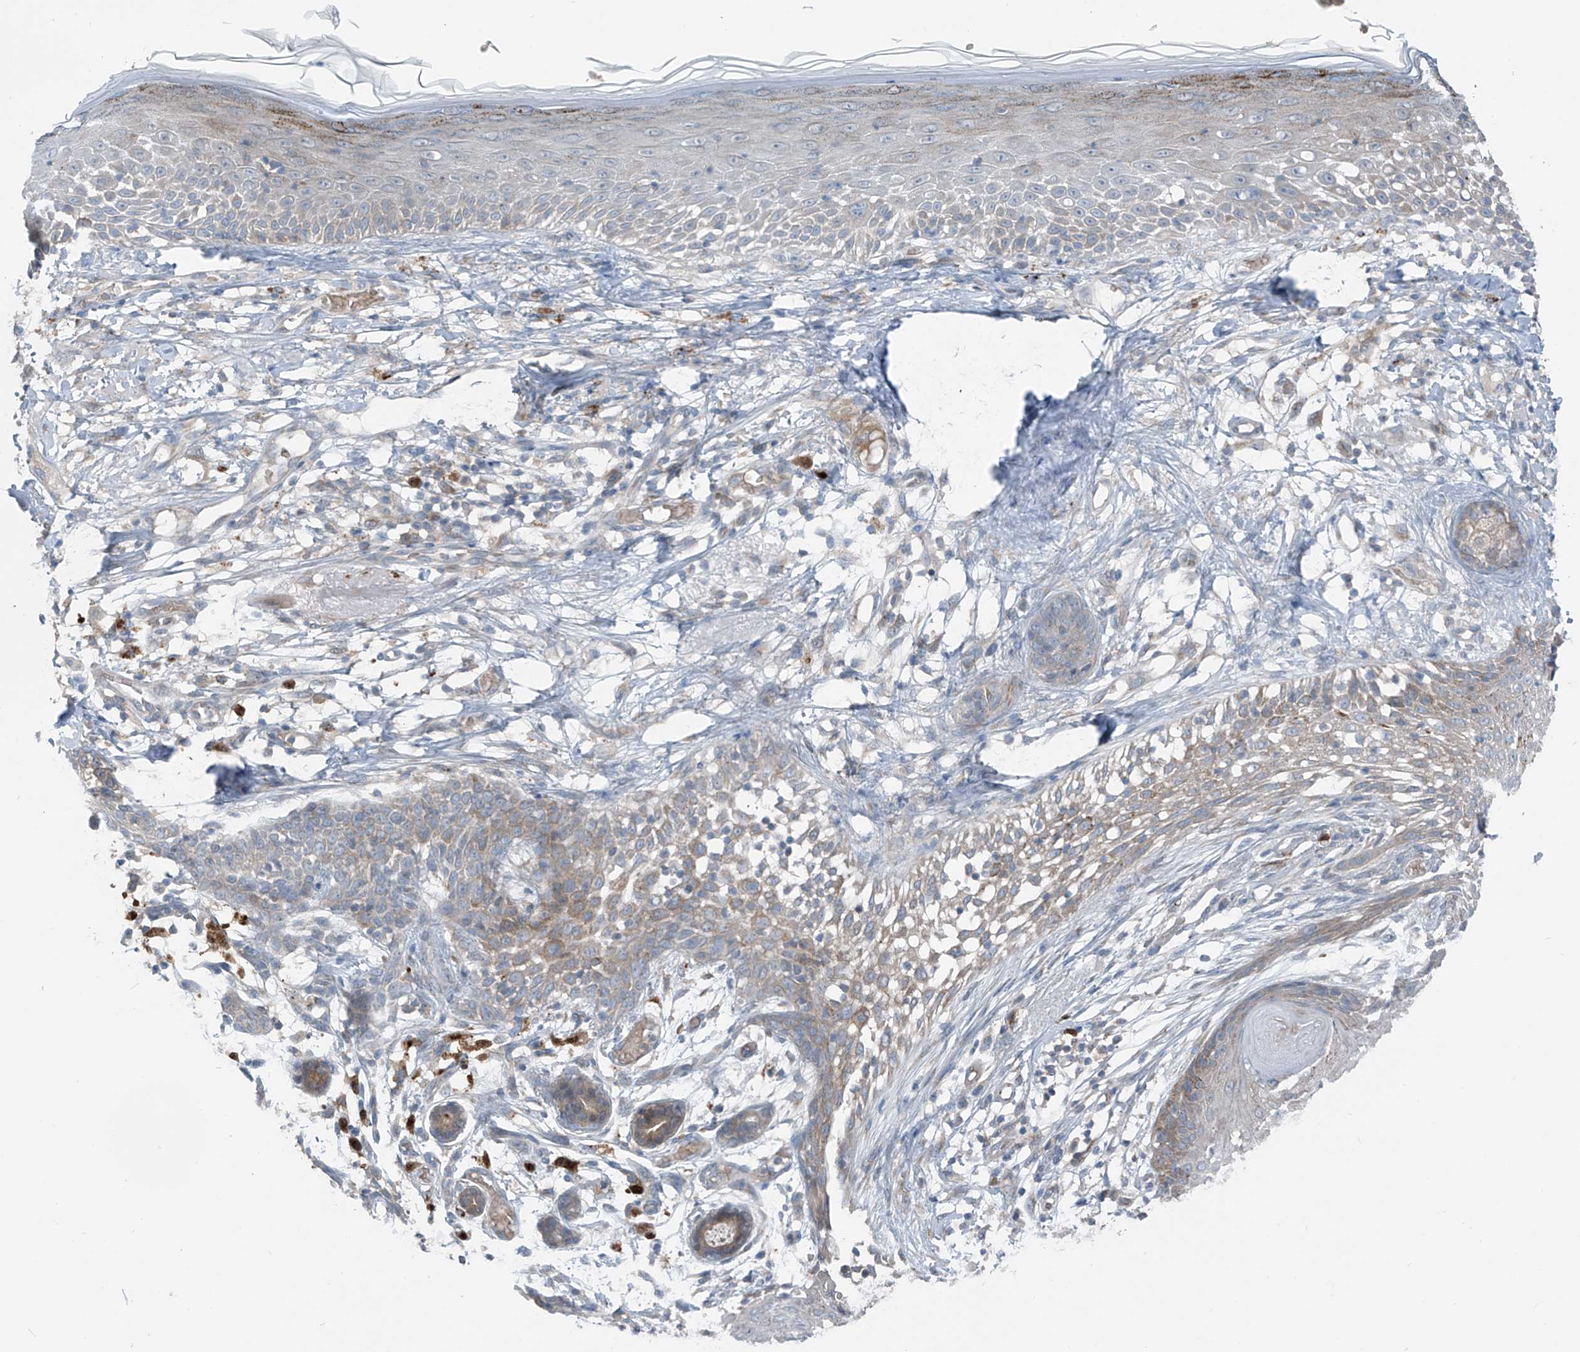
{"staining": {"intensity": "negative", "quantity": "none", "location": "none"}, "tissue": "skin cancer", "cell_type": "Tumor cells", "image_type": "cancer", "snomed": [{"axis": "morphology", "description": "Squamous cell carcinoma, NOS"}, {"axis": "topography", "description": "Skin"}], "caption": "IHC image of skin squamous cell carcinoma stained for a protein (brown), which displays no positivity in tumor cells. (DAB immunohistochemistry (IHC) visualized using brightfield microscopy, high magnification).", "gene": "SLC12A6", "patient": {"sex": "female", "age": 88}}